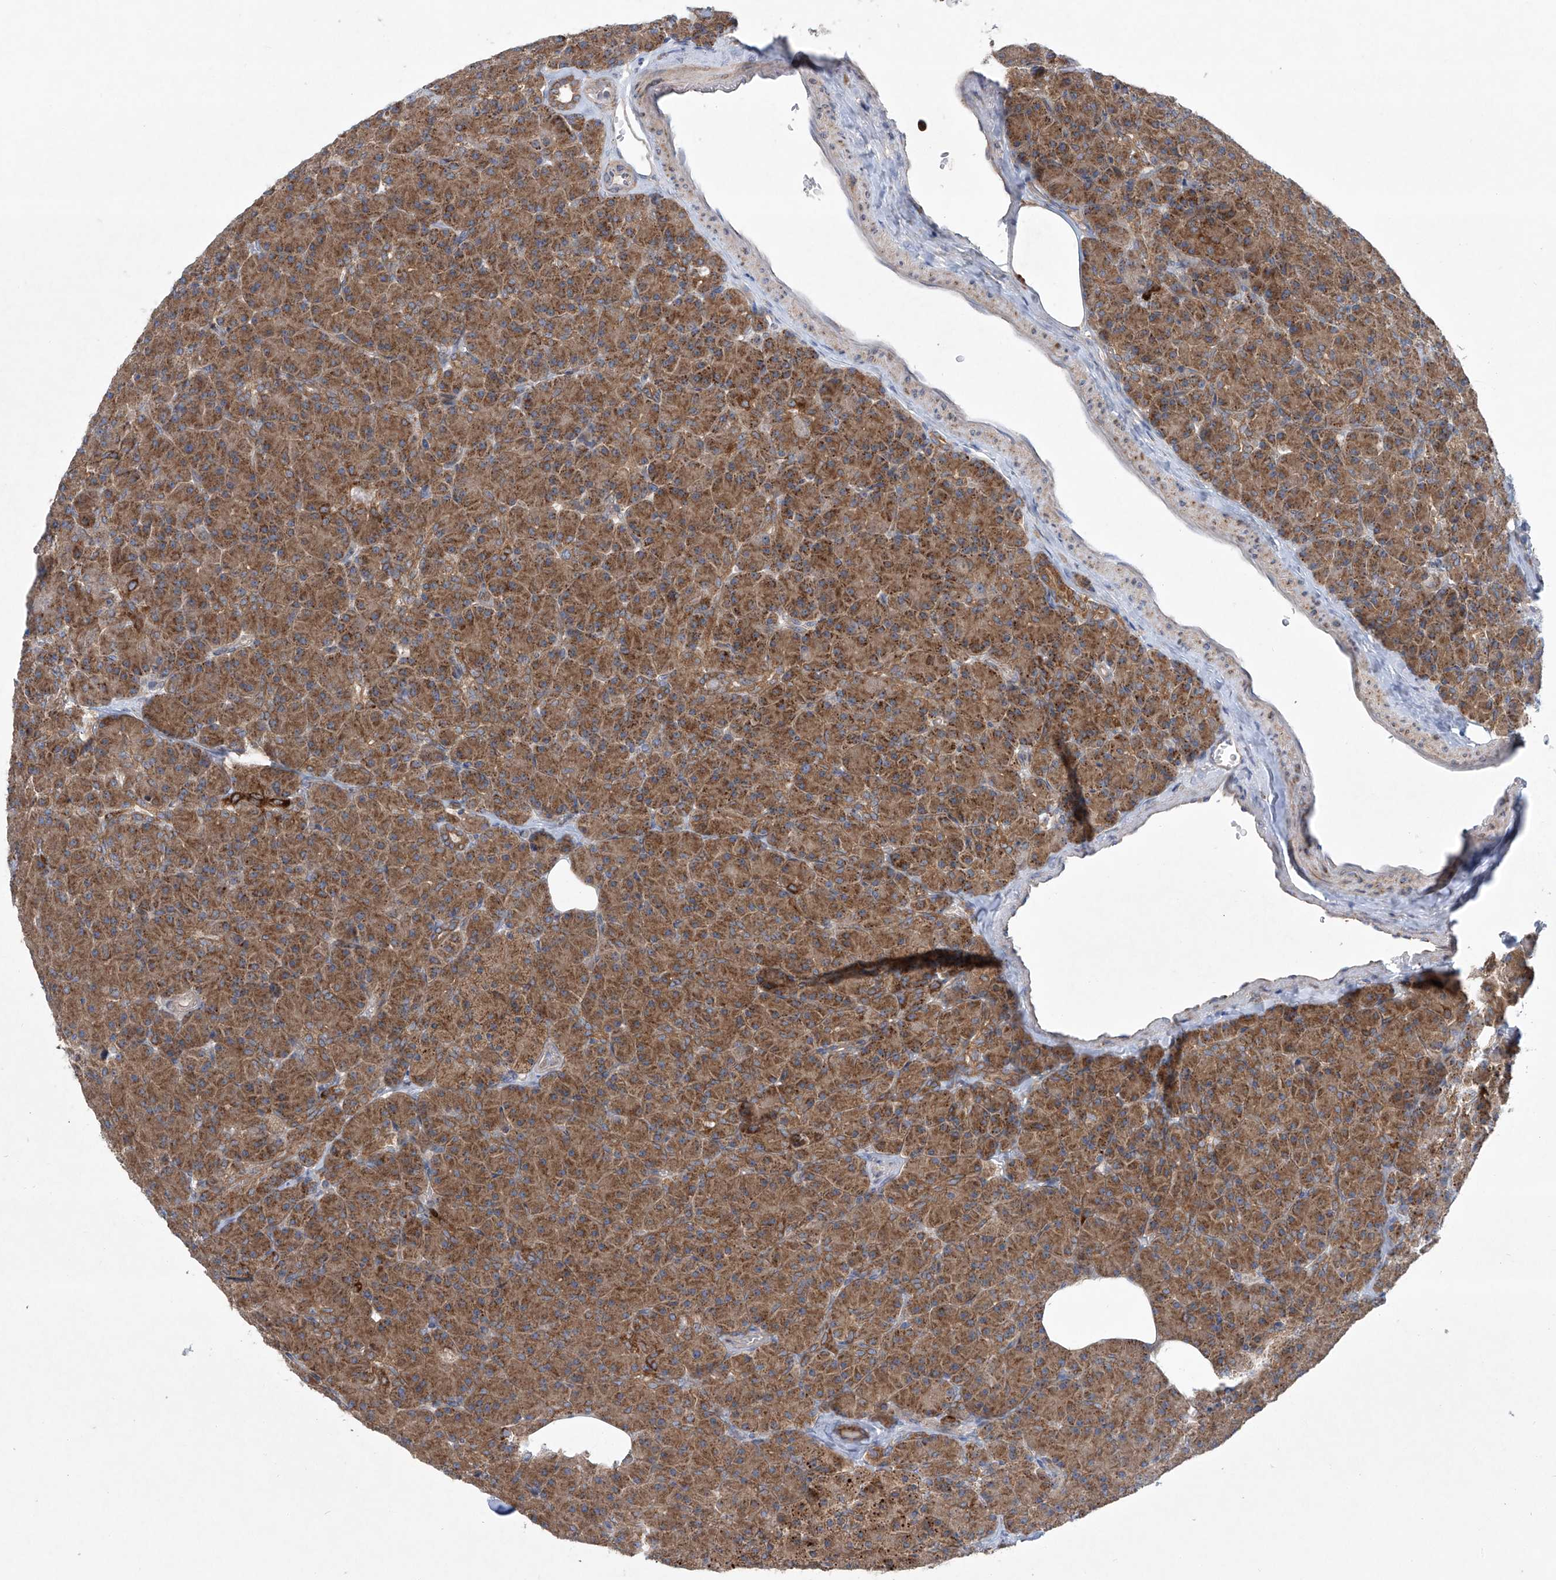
{"staining": {"intensity": "strong", "quantity": ">75%", "location": "cytoplasmic/membranous"}, "tissue": "pancreas", "cell_type": "Exocrine glandular cells", "image_type": "normal", "snomed": [{"axis": "morphology", "description": "Normal tissue, NOS"}, {"axis": "topography", "description": "Pancreas"}], "caption": "High-magnification brightfield microscopy of unremarkable pancreas stained with DAB (3,3'-diaminobenzidine) (brown) and counterstained with hematoxylin (blue). exocrine glandular cells exhibit strong cytoplasmic/membranous positivity is present in approximately>75% of cells.", "gene": "KLC4", "patient": {"sex": "female", "age": 43}}